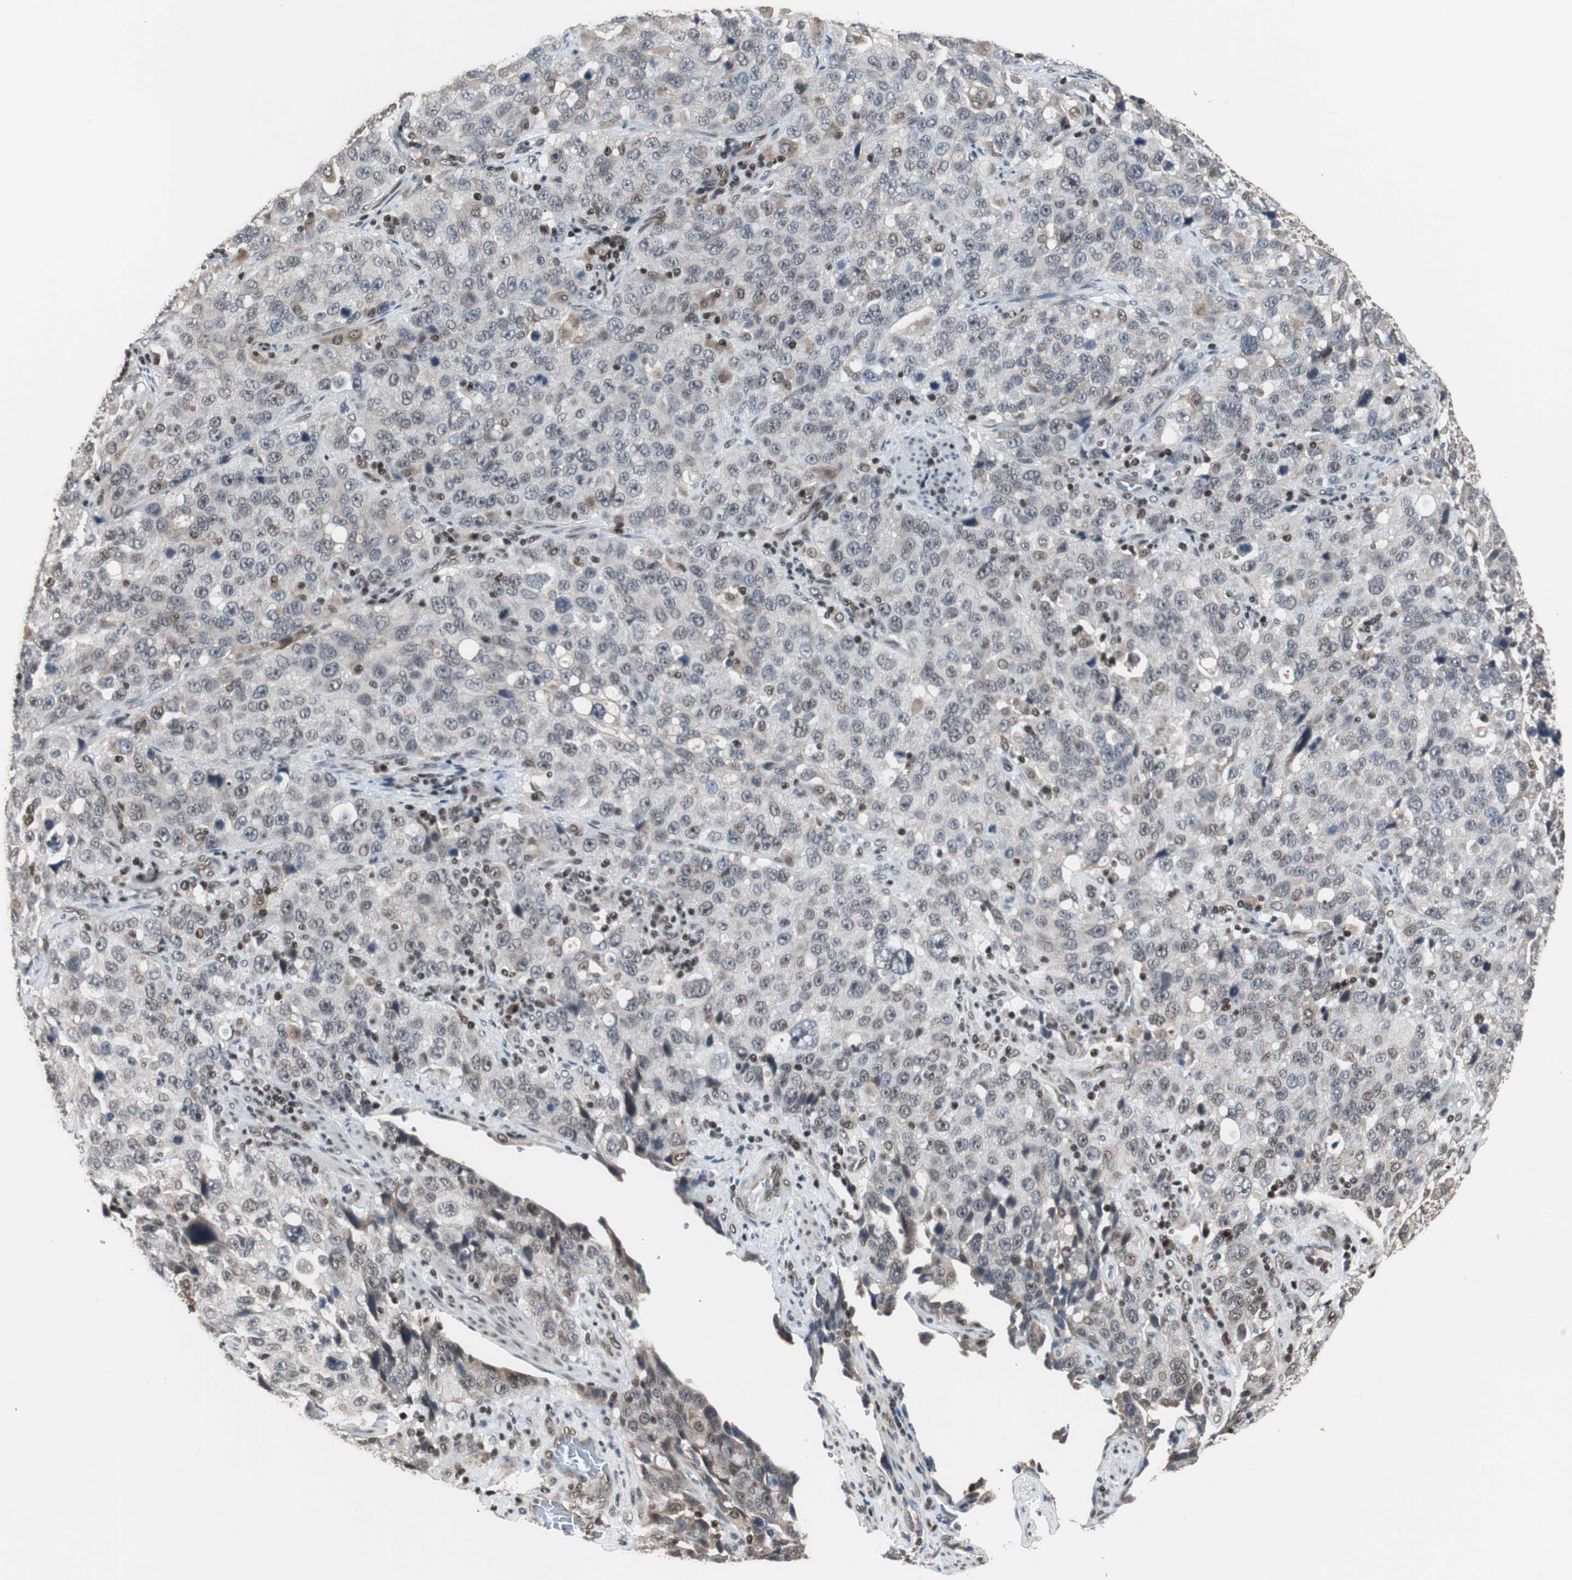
{"staining": {"intensity": "weak", "quantity": "<25%", "location": "cytoplasmic/membranous"}, "tissue": "stomach cancer", "cell_type": "Tumor cells", "image_type": "cancer", "snomed": [{"axis": "morphology", "description": "Normal tissue, NOS"}, {"axis": "morphology", "description": "Adenocarcinoma, NOS"}, {"axis": "topography", "description": "Stomach"}], "caption": "Tumor cells are negative for protein expression in human stomach adenocarcinoma. (DAB (3,3'-diaminobenzidine) immunohistochemistry, high magnification).", "gene": "TERF2IP", "patient": {"sex": "male", "age": 48}}